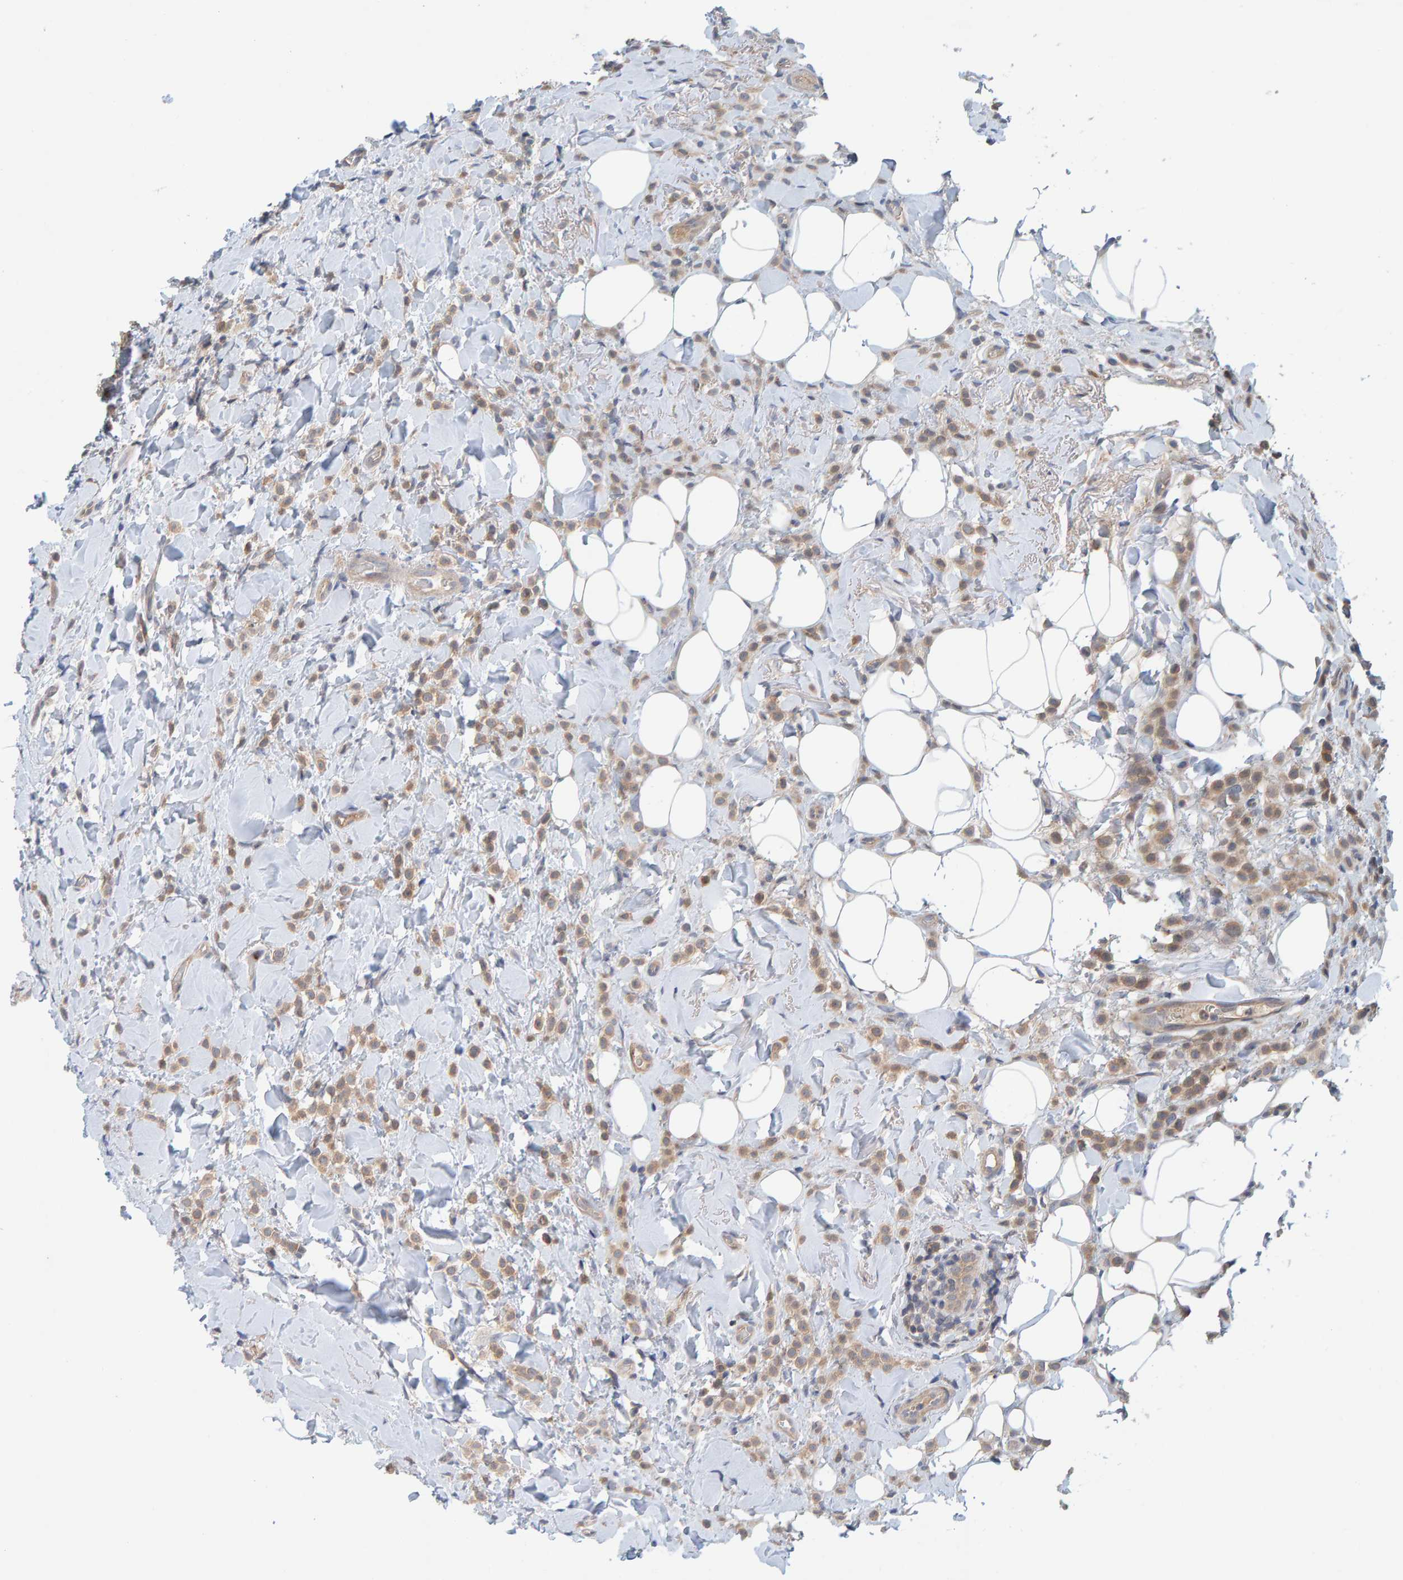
{"staining": {"intensity": "moderate", "quantity": ">75%", "location": "cytoplasmic/membranous"}, "tissue": "breast cancer", "cell_type": "Tumor cells", "image_type": "cancer", "snomed": [{"axis": "morphology", "description": "Normal tissue, NOS"}, {"axis": "morphology", "description": "Lobular carcinoma"}, {"axis": "topography", "description": "Breast"}], "caption": "The photomicrograph demonstrates a brown stain indicating the presence of a protein in the cytoplasmic/membranous of tumor cells in breast cancer. (DAB (3,3'-diaminobenzidine) IHC, brown staining for protein, blue staining for nuclei).", "gene": "TATDN1", "patient": {"sex": "female", "age": 50}}